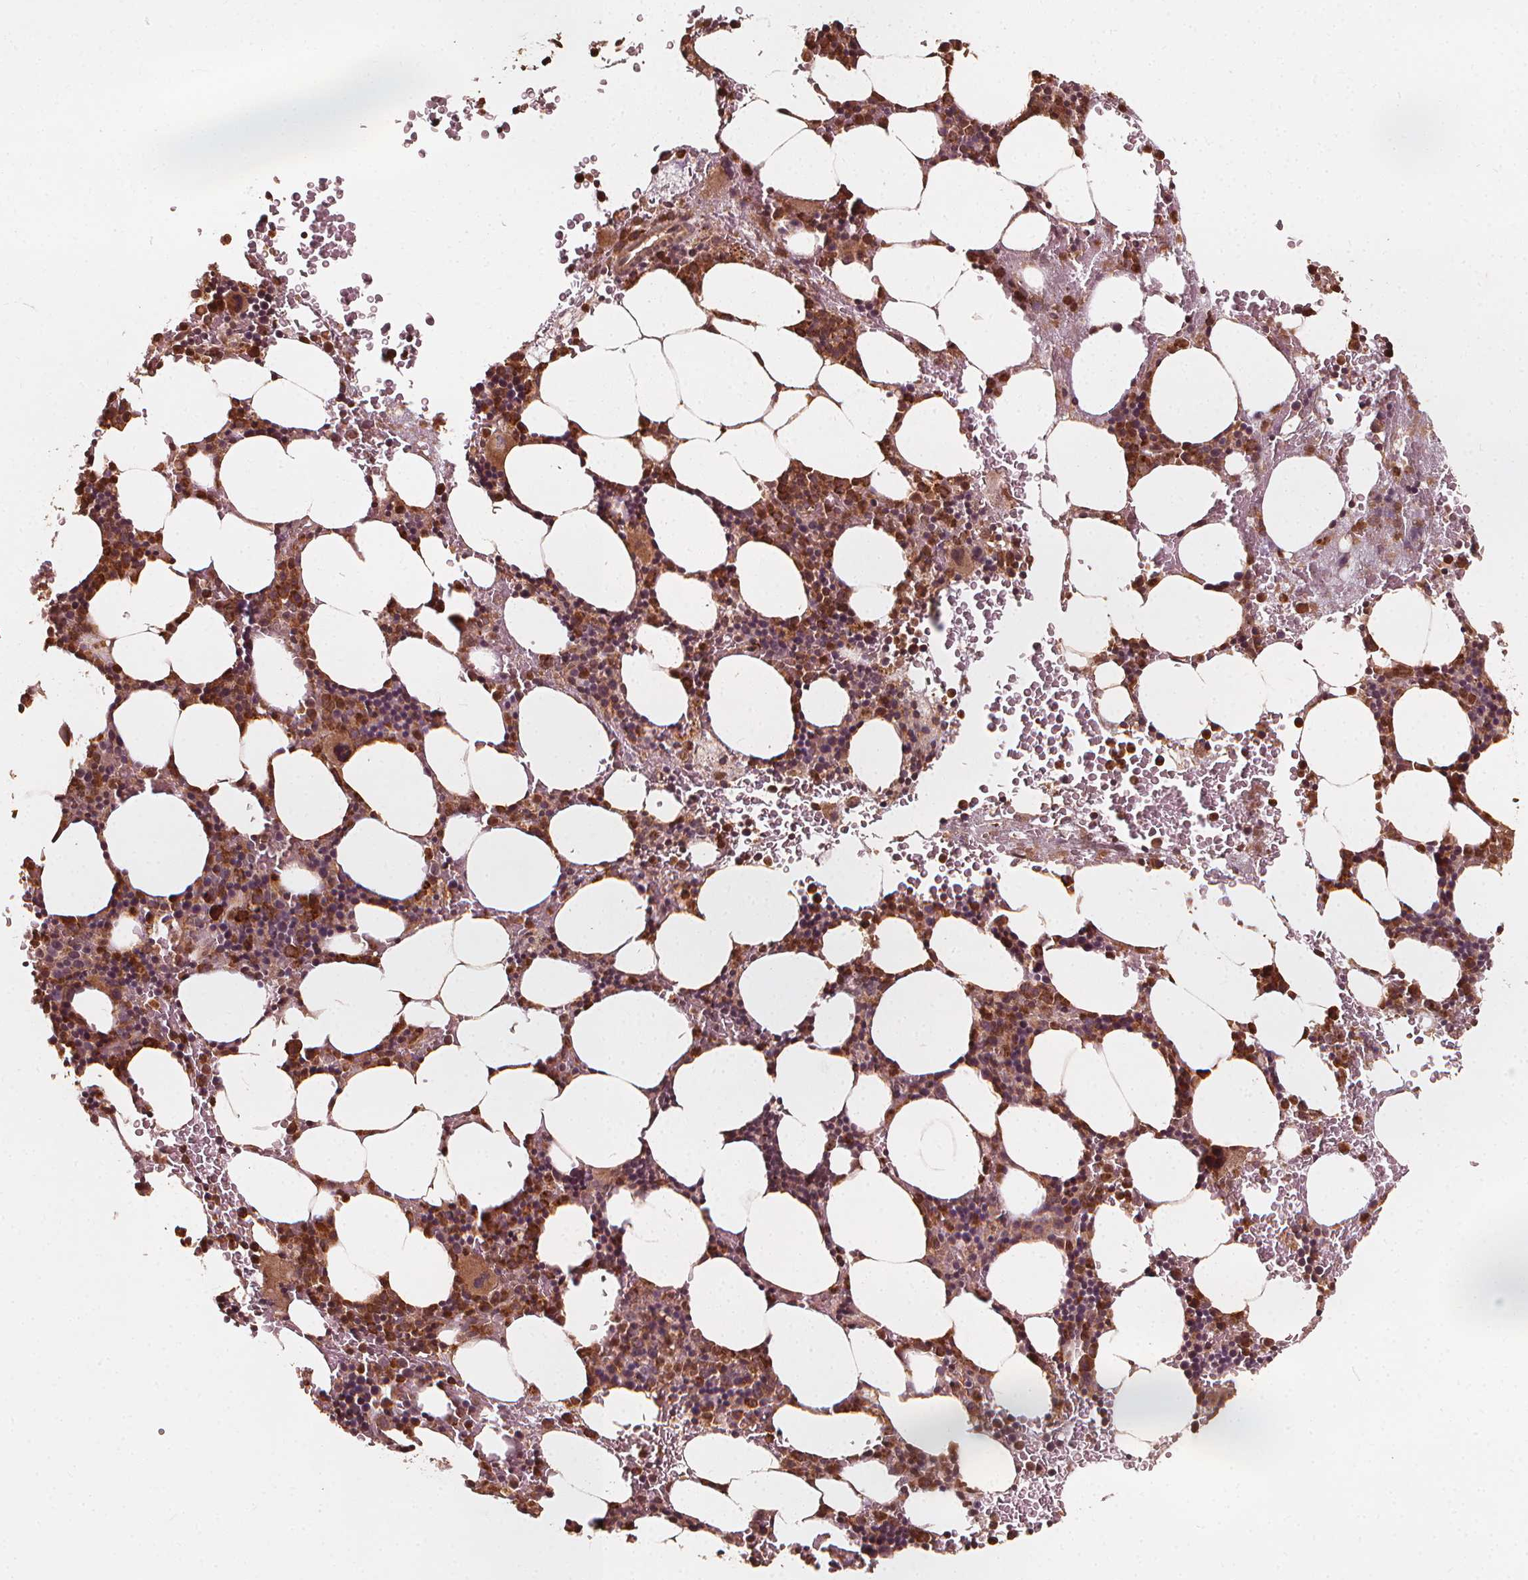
{"staining": {"intensity": "moderate", "quantity": ">75%", "location": "cytoplasmic/membranous,nuclear"}, "tissue": "bone marrow", "cell_type": "Hematopoietic cells", "image_type": "normal", "snomed": [{"axis": "morphology", "description": "Normal tissue, NOS"}, {"axis": "topography", "description": "Bone marrow"}], "caption": "Immunohistochemical staining of normal human bone marrow demonstrates medium levels of moderate cytoplasmic/membranous,nuclear staining in approximately >75% of hematopoietic cells.", "gene": "NPC1", "patient": {"sex": "male", "age": 77}}